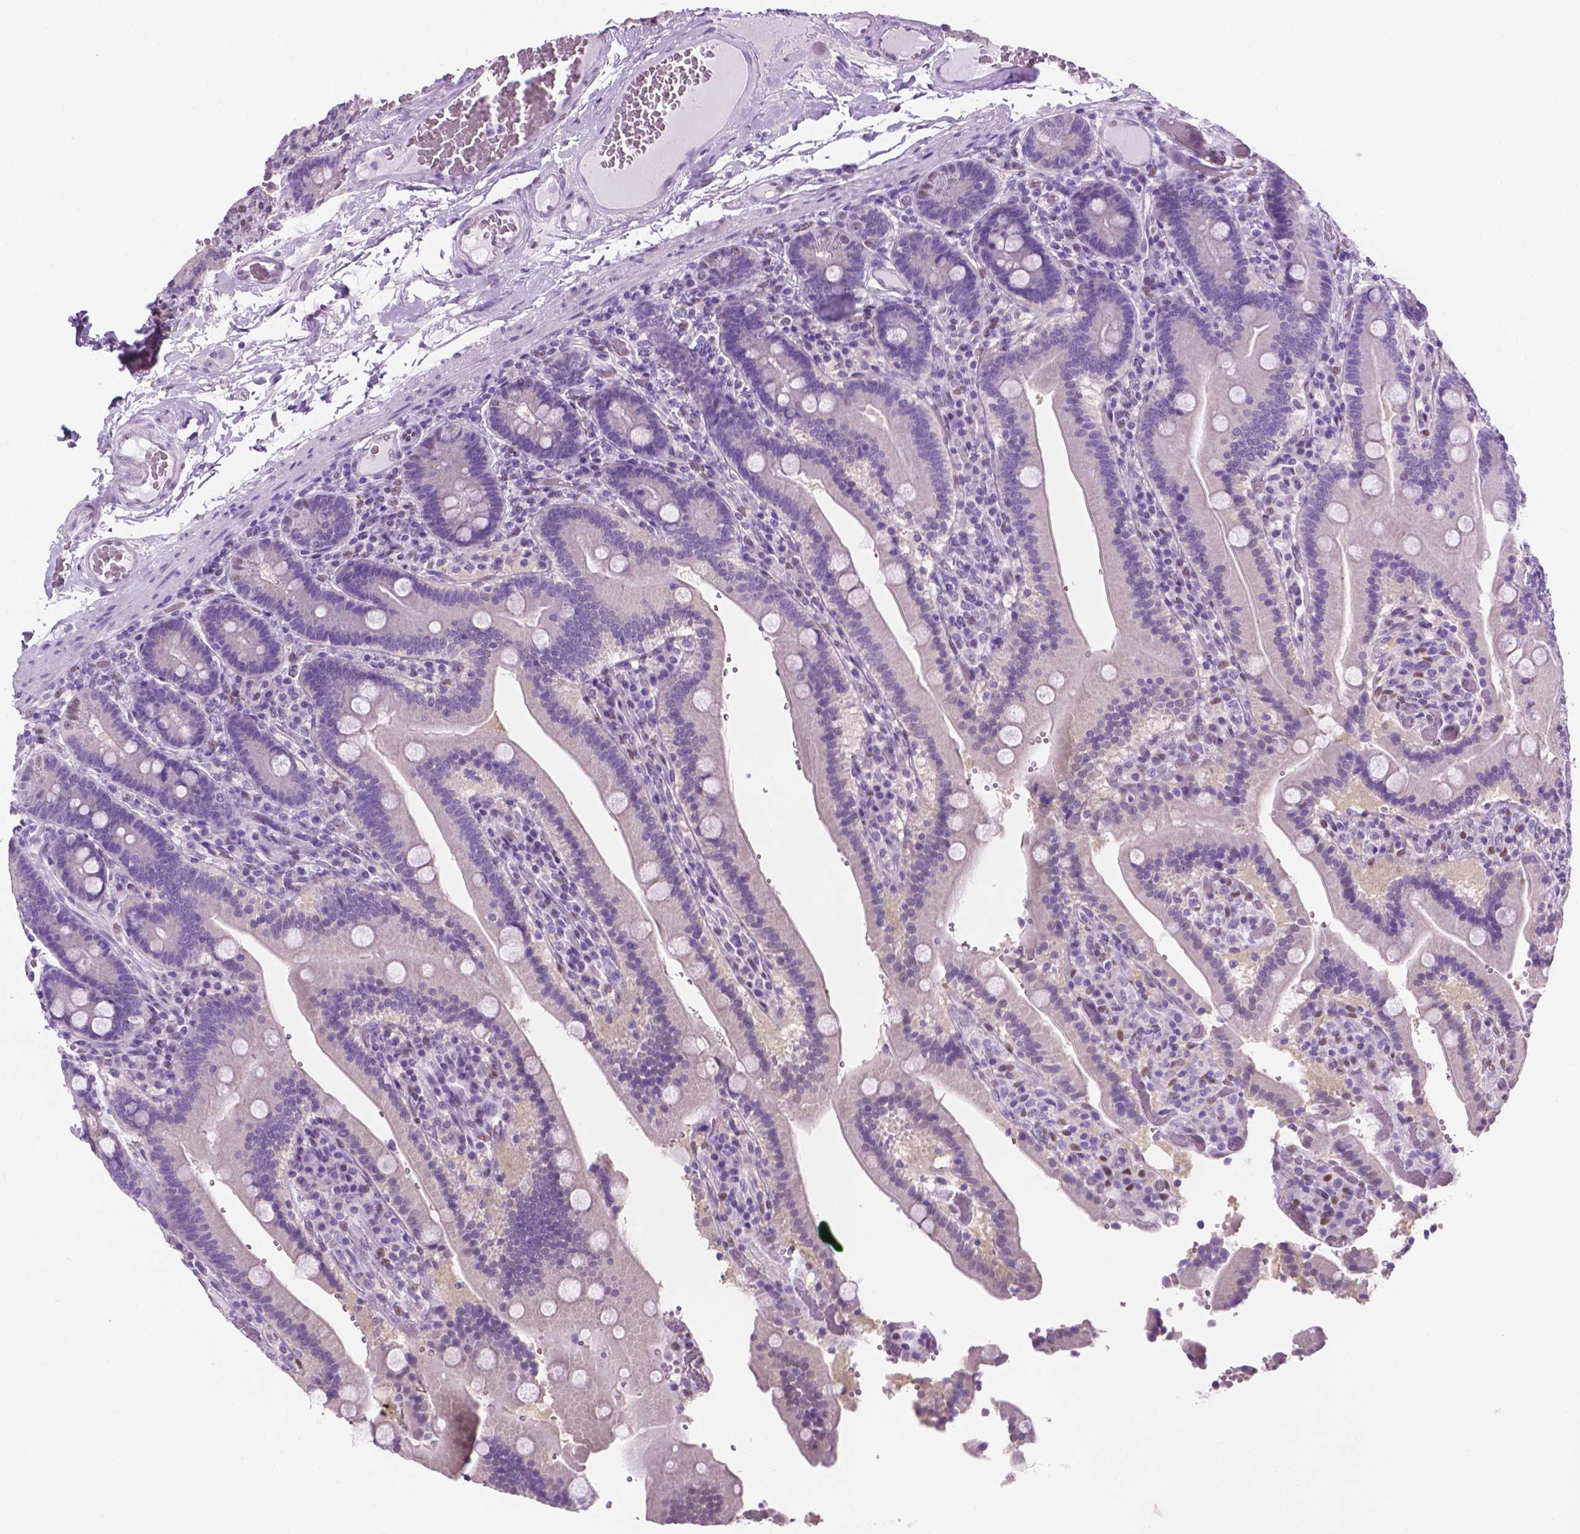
{"staining": {"intensity": "negative", "quantity": "none", "location": "none"}, "tissue": "duodenum", "cell_type": "Glandular cells", "image_type": "normal", "snomed": [{"axis": "morphology", "description": "Normal tissue, NOS"}, {"axis": "topography", "description": "Duodenum"}], "caption": "Glandular cells are negative for brown protein staining in normal duodenum. (DAB IHC, high magnification).", "gene": "TMEM210", "patient": {"sex": "female", "age": 62}}